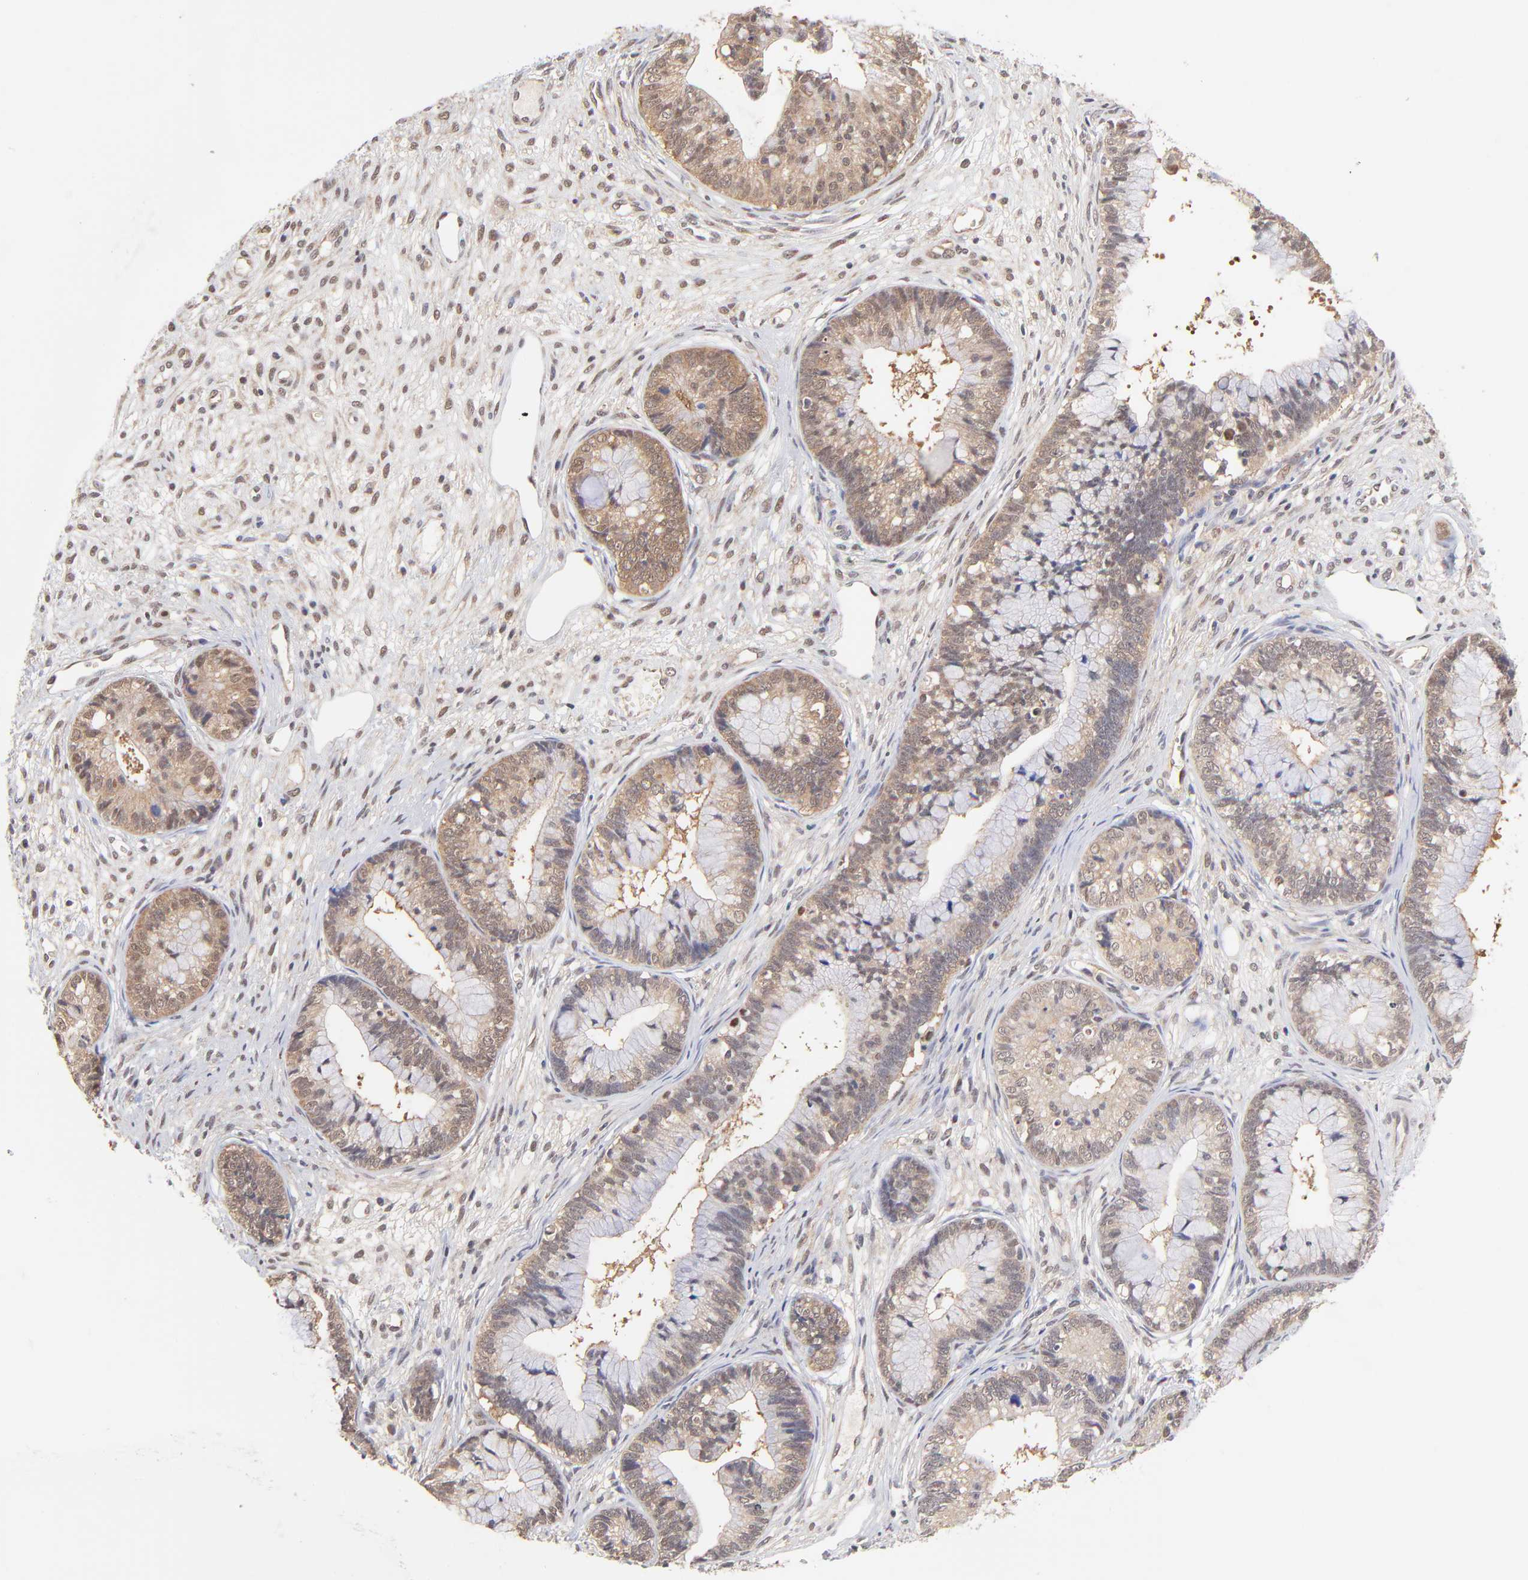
{"staining": {"intensity": "weak", "quantity": ">75%", "location": "cytoplasmic/membranous"}, "tissue": "cervical cancer", "cell_type": "Tumor cells", "image_type": "cancer", "snomed": [{"axis": "morphology", "description": "Adenocarcinoma, NOS"}, {"axis": "topography", "description": "Cervix"}], "caption": "Cervical adenocarcinoma stained with immunohistochemistry displays weak cytoplasmic/membranous staining in approximately >75% of tumor cells.", "gene": "PSMC4", "patient": {"sex": "female", "age": 44}}